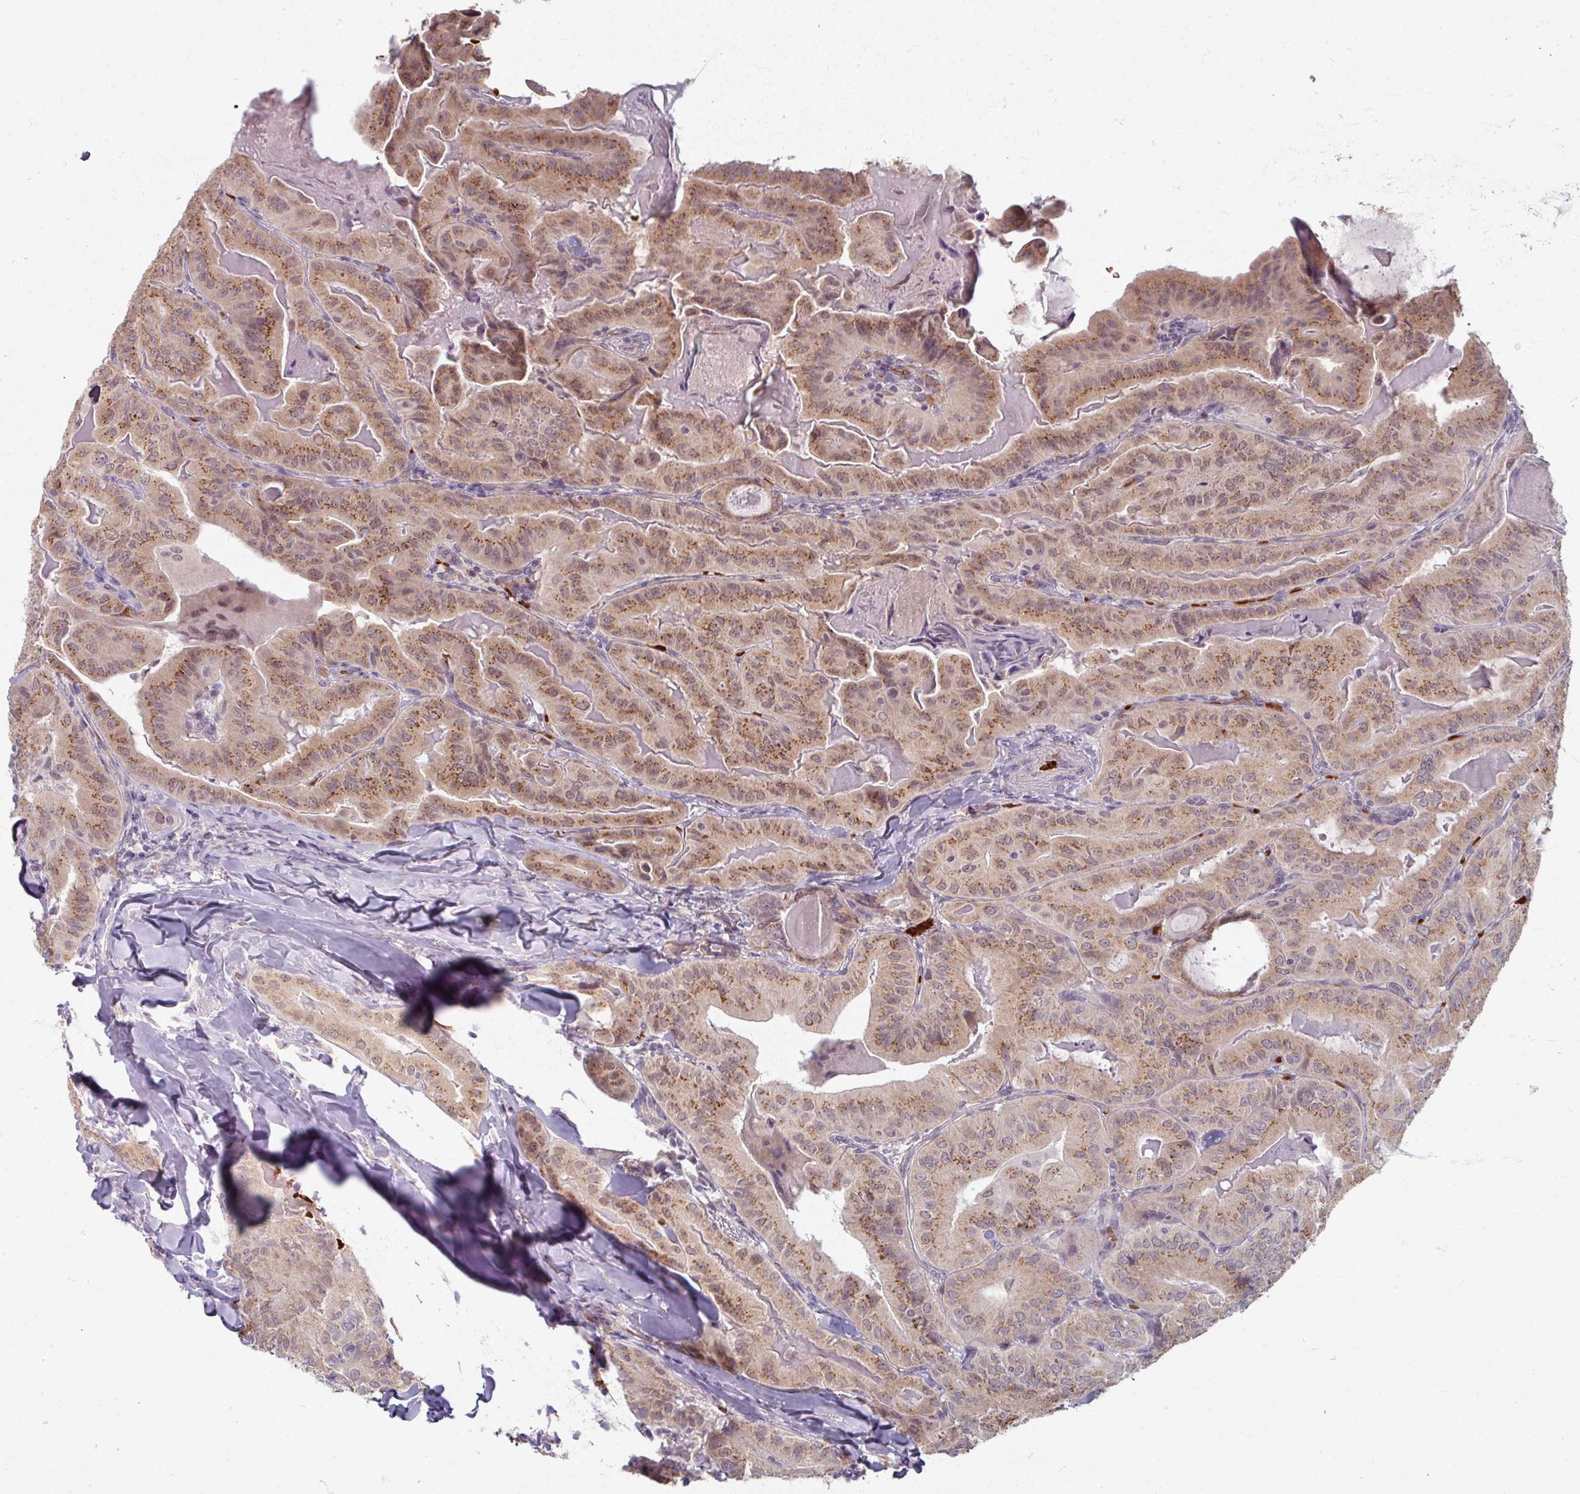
{"staining": {"intensity": "moderate", "quantity": ">75%", "location": "cytoplasmic/membranous"}, "tissue": "thyroid cancer", "cell_type": "Tumor cells", "image_type": "cancer", "snomed": [{"axis": "morphology", "description": "Papillary adenocarcinoma, NOS"}, {"axis": "topography", "description": "Thyroid gland"}], "caption": "Thyroid papillary adenocarcinoma stained for a protein (brown) shows moderate cytoplasmic/membranous positive expression in about >75% of tumor cells.", "gene": "KMT5C", "patient": {"sex": "female", "age": 68}}